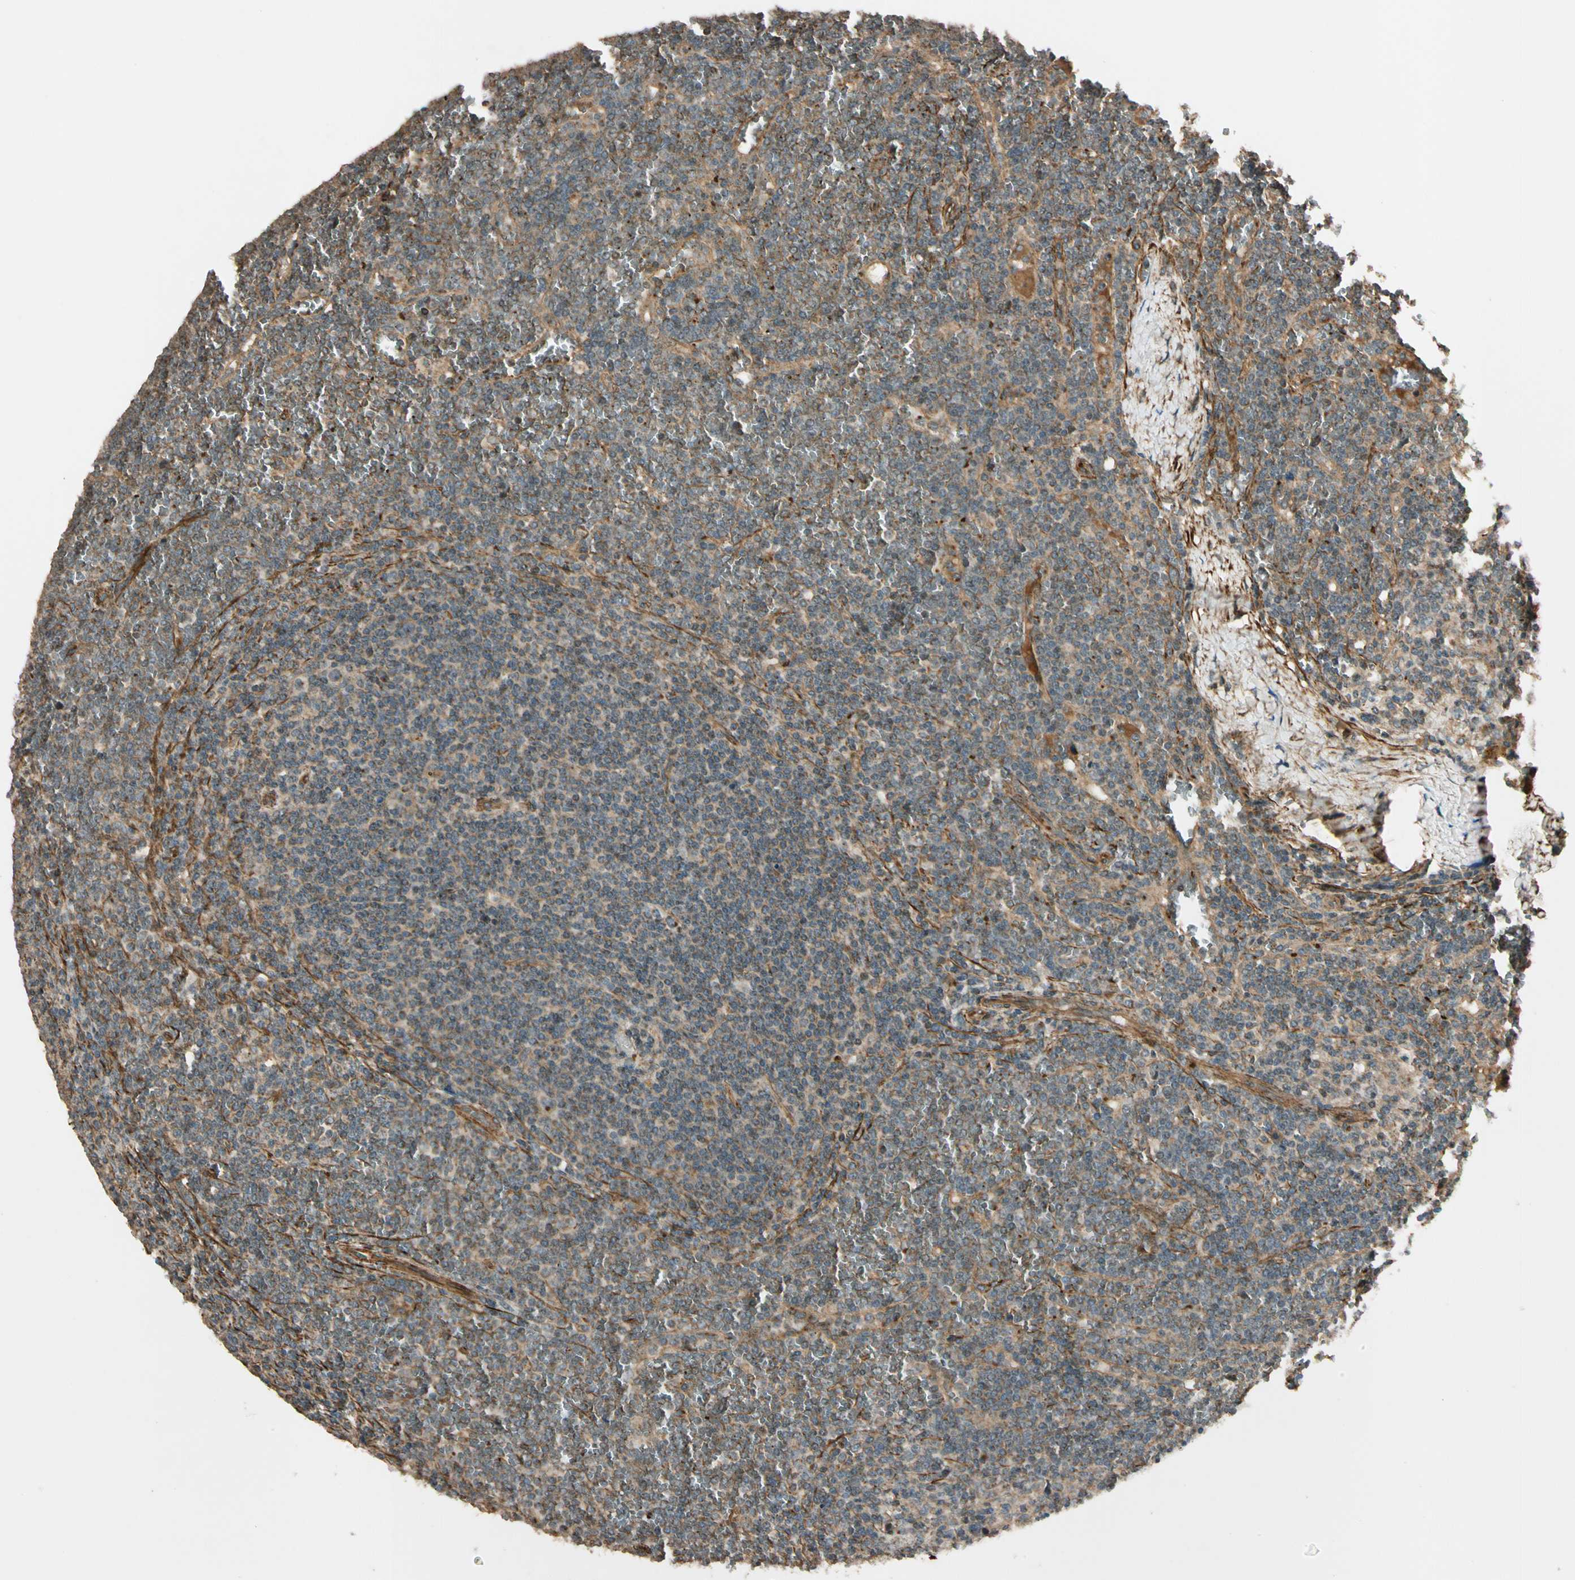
{"staining": {"intensity": "weak", "quantity": ">75%", "location": "cytoplasmic/membranous"}, "tissue": "lymphoma", "cell_type": "Tumor cells", "image_type": "cancer", "snomed": [{"axis": "morphology", "description": "Malignant lymphoma, non-Hodgkin's type, Low grade"}, {"axis": "topography", "description": "Spleen"}], "caption": "The micrograph displays a brown stain indicating the presence of a protein in the cytoplasmic/membranous of tumor cells in lymphoma. Ihc stains the protein in brown and the nuclei are stained blue.", "gene": "GCK", "patient": {"sex": "female", "age": 19}}